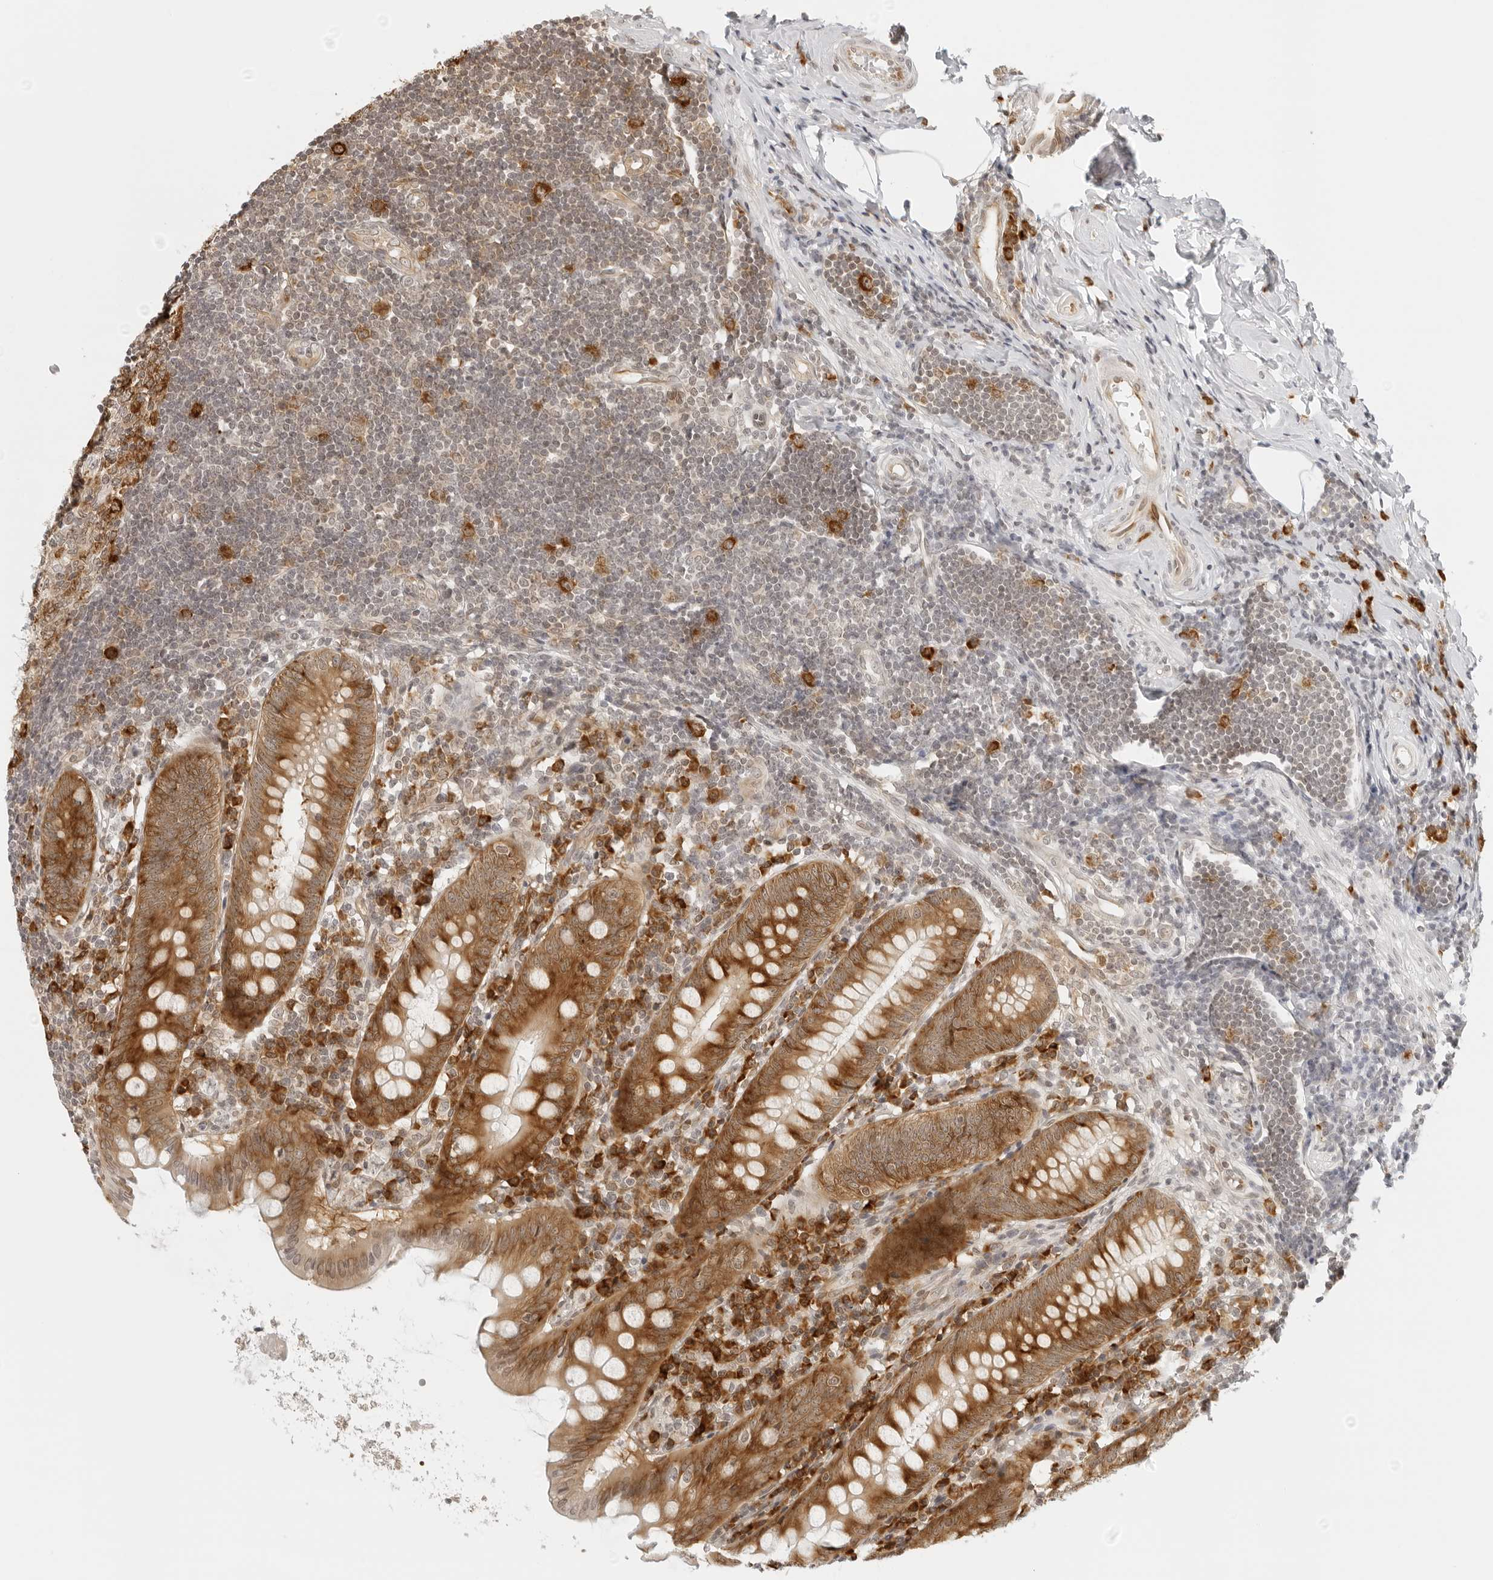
{"staining": {"intensity": "strong", "quantity": ">75%", "location": "cytoplasmic/membranous"}, "tissue": "appendix", "cell_type": "Glandular cells", "image_type": "normal", "snomed": [{"axis": "morphology", "description": "Normal tissue, NOS"}, {"axis": "topography", "description": "Appendix"}], "caption": "IHC of normal human appendix reveals high levels of strong cytoplasmic/membranous positivity in approximately >75% of glandular cells.", "gene": "EIF4G1", "patient": {"sex": "female", "age": 54}}